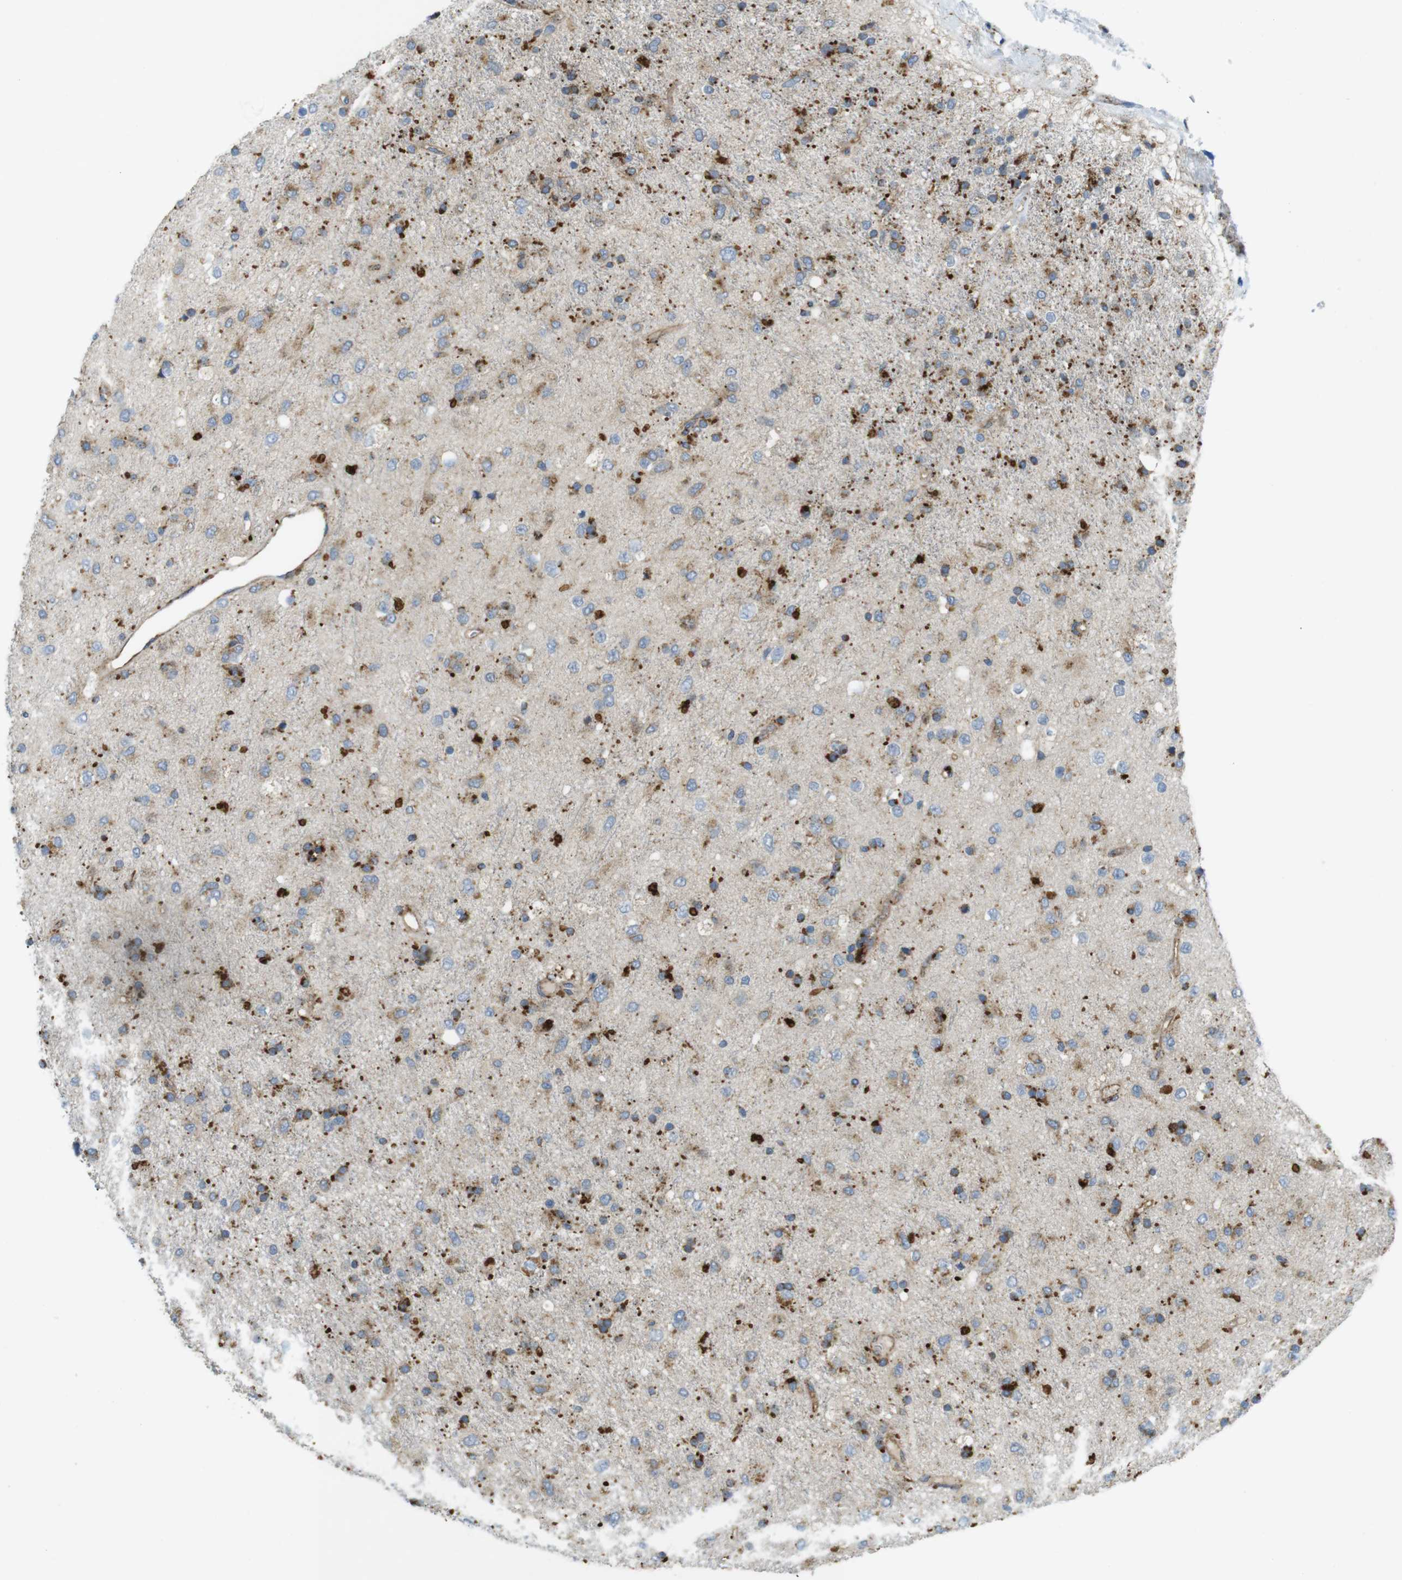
{"staining": {"intensity": "moderate", "quantity": ">75%", "location": "cytoplasmic/membranous"}, "tissue": "glioma", "cell_type": "Tumor cells", "image_type": "cancer", "snomed": [{"axis": "morphology", "description": "Glioma, malignant, Low grade"}, {"axis": "topography", "description": "Brain"}], "caption": "Malignant glioma (low-grade) stained with DAB (3,3'-diaminobenzidine) immunohistochemistry reveals medium levels of moderate cytoplasmic/membranous positivity in approximately >75% of tumor cells. The protein of interest is shown in brown color, while the nuclei are stained blue.", "gene": "LAMP1", "patient": {"sex": "male", "age": 77}}